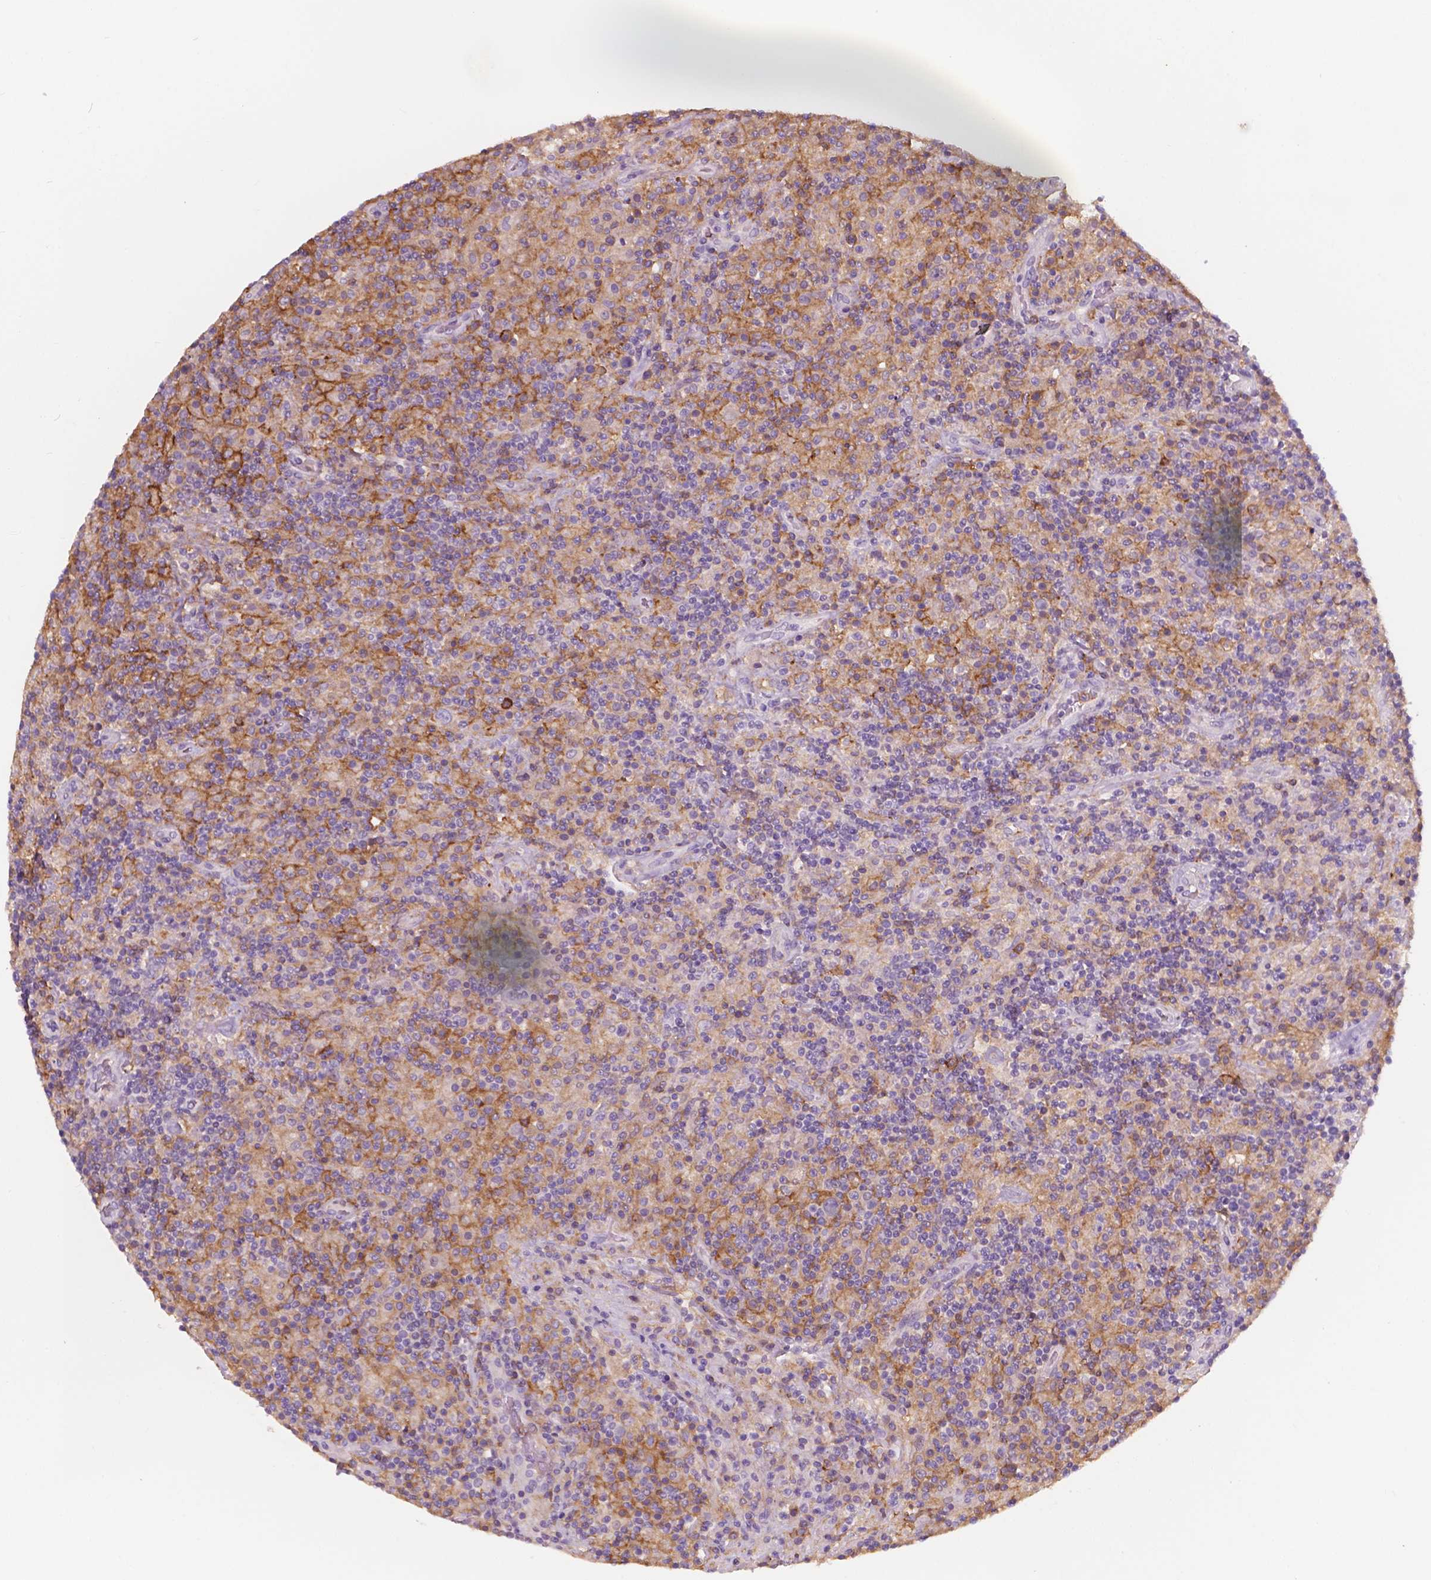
{"staining": {"intensity": "negative", "quantity": "none", "location": "none"}, "tissue": "lymphoma", "cell_type": "Tumor cells", "image_type": "cancer", "snomed": [{"axis": "morphology", "description": "Hodgkin's disease, NOS"}, {"axis": "topography", "description": "Lymph node"}], "caption": "Immunohistochemistry (IHC) micrograph of Hodgkin's disease stained for a protein (brown), which displays no positivity in tumor cells.", "gene": "SEMA4A", "patient": {"sex": "male", "age": 70}}